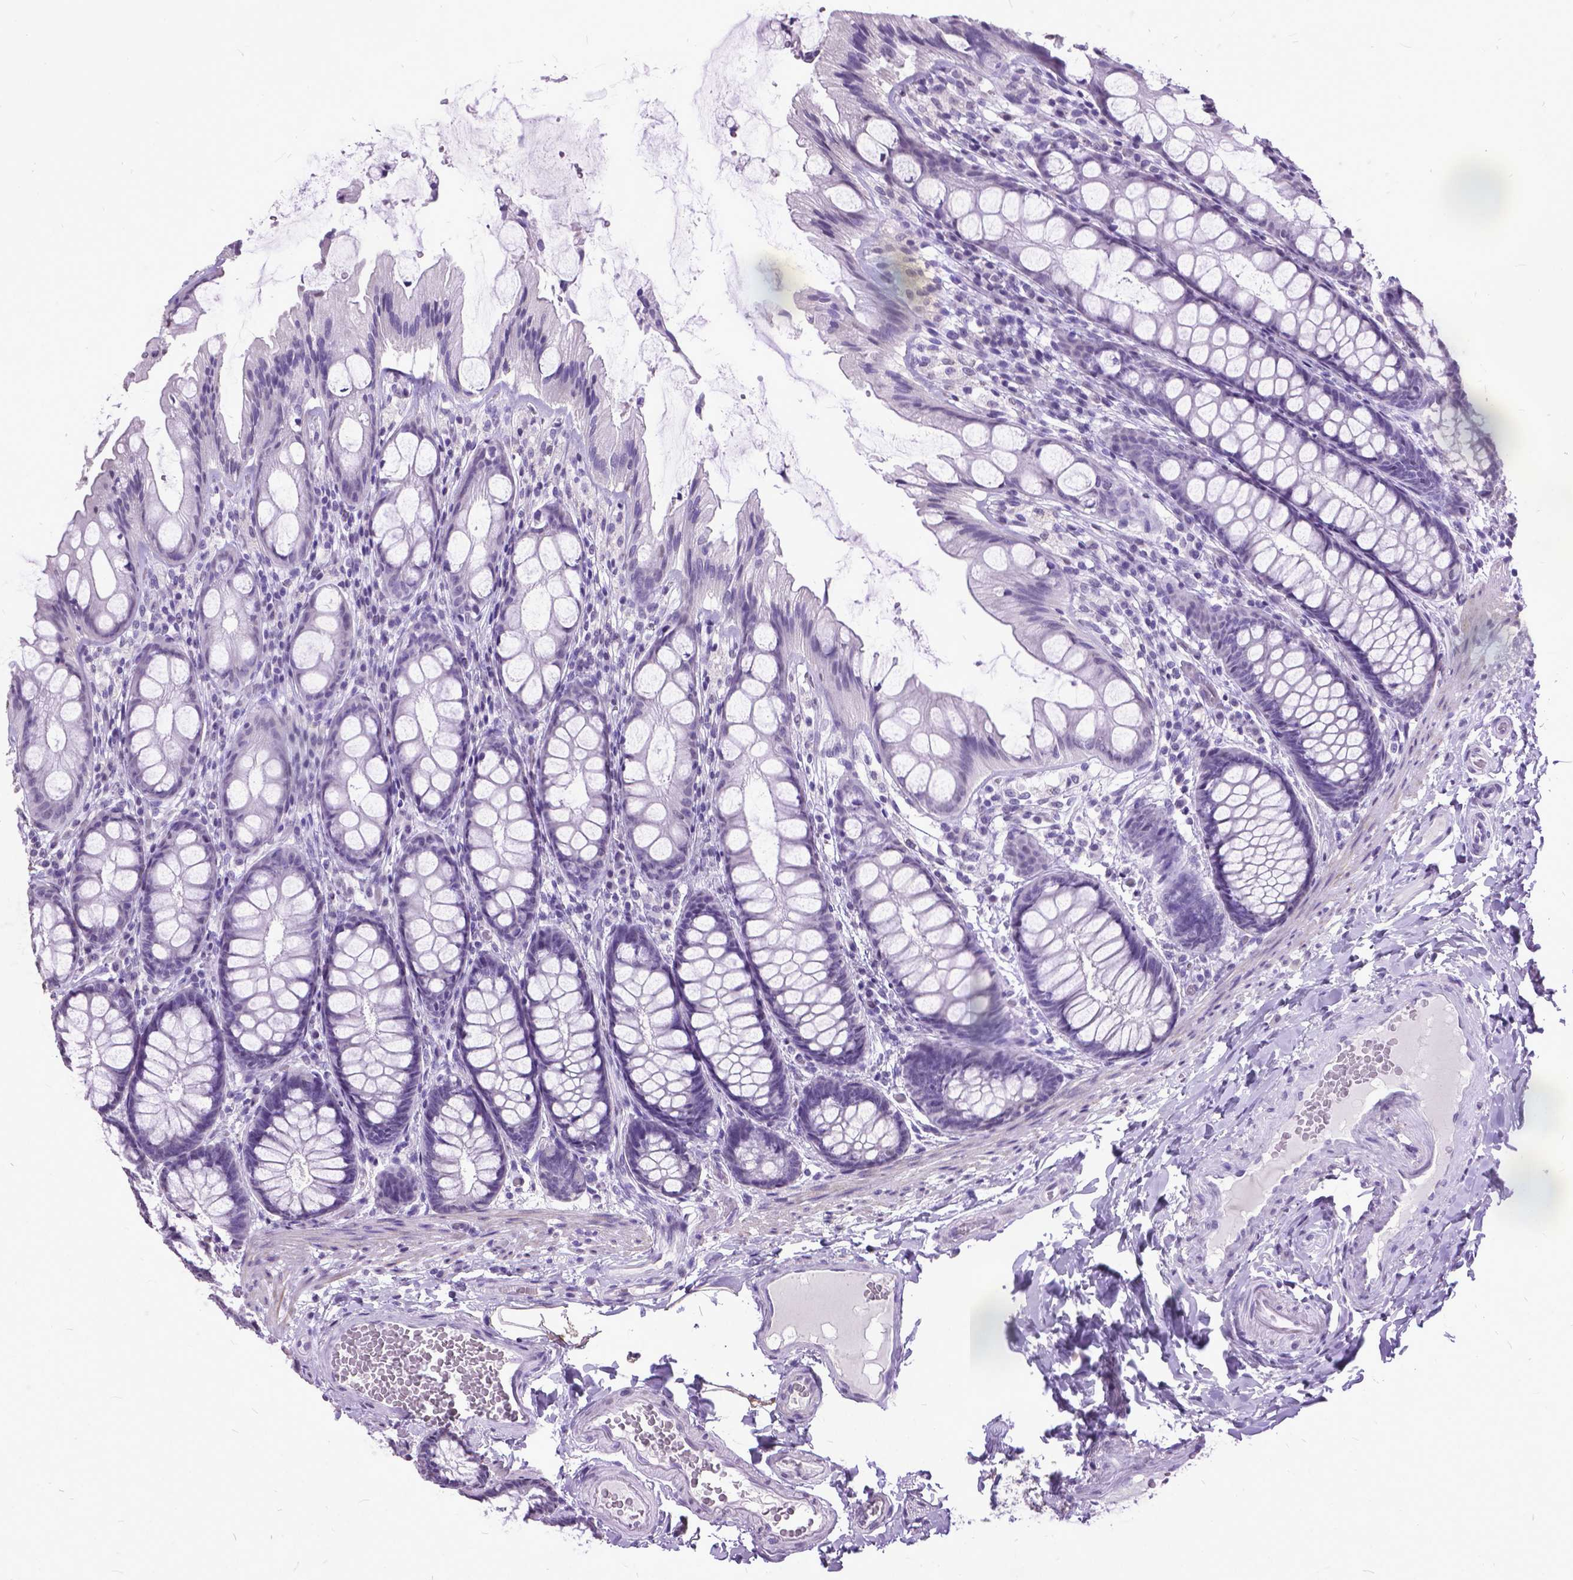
{"staining": {"intensity": "negative", "quantity": "none", "location": "none"}, "tissue": "colon", "cell_type": "Endothelial cells", "image_type": "normal", "snomed": [{"axis": "morphology", "description": "Normal tissue, NOS"}, {"axis": "topography", "description": "Colon"}], "caption": "Protein analysis of benign colon demonstrates no significant positivity in endothelial cells.", "gene": "MARCHF10", "patient": {"sex": "male", "age": 47}}